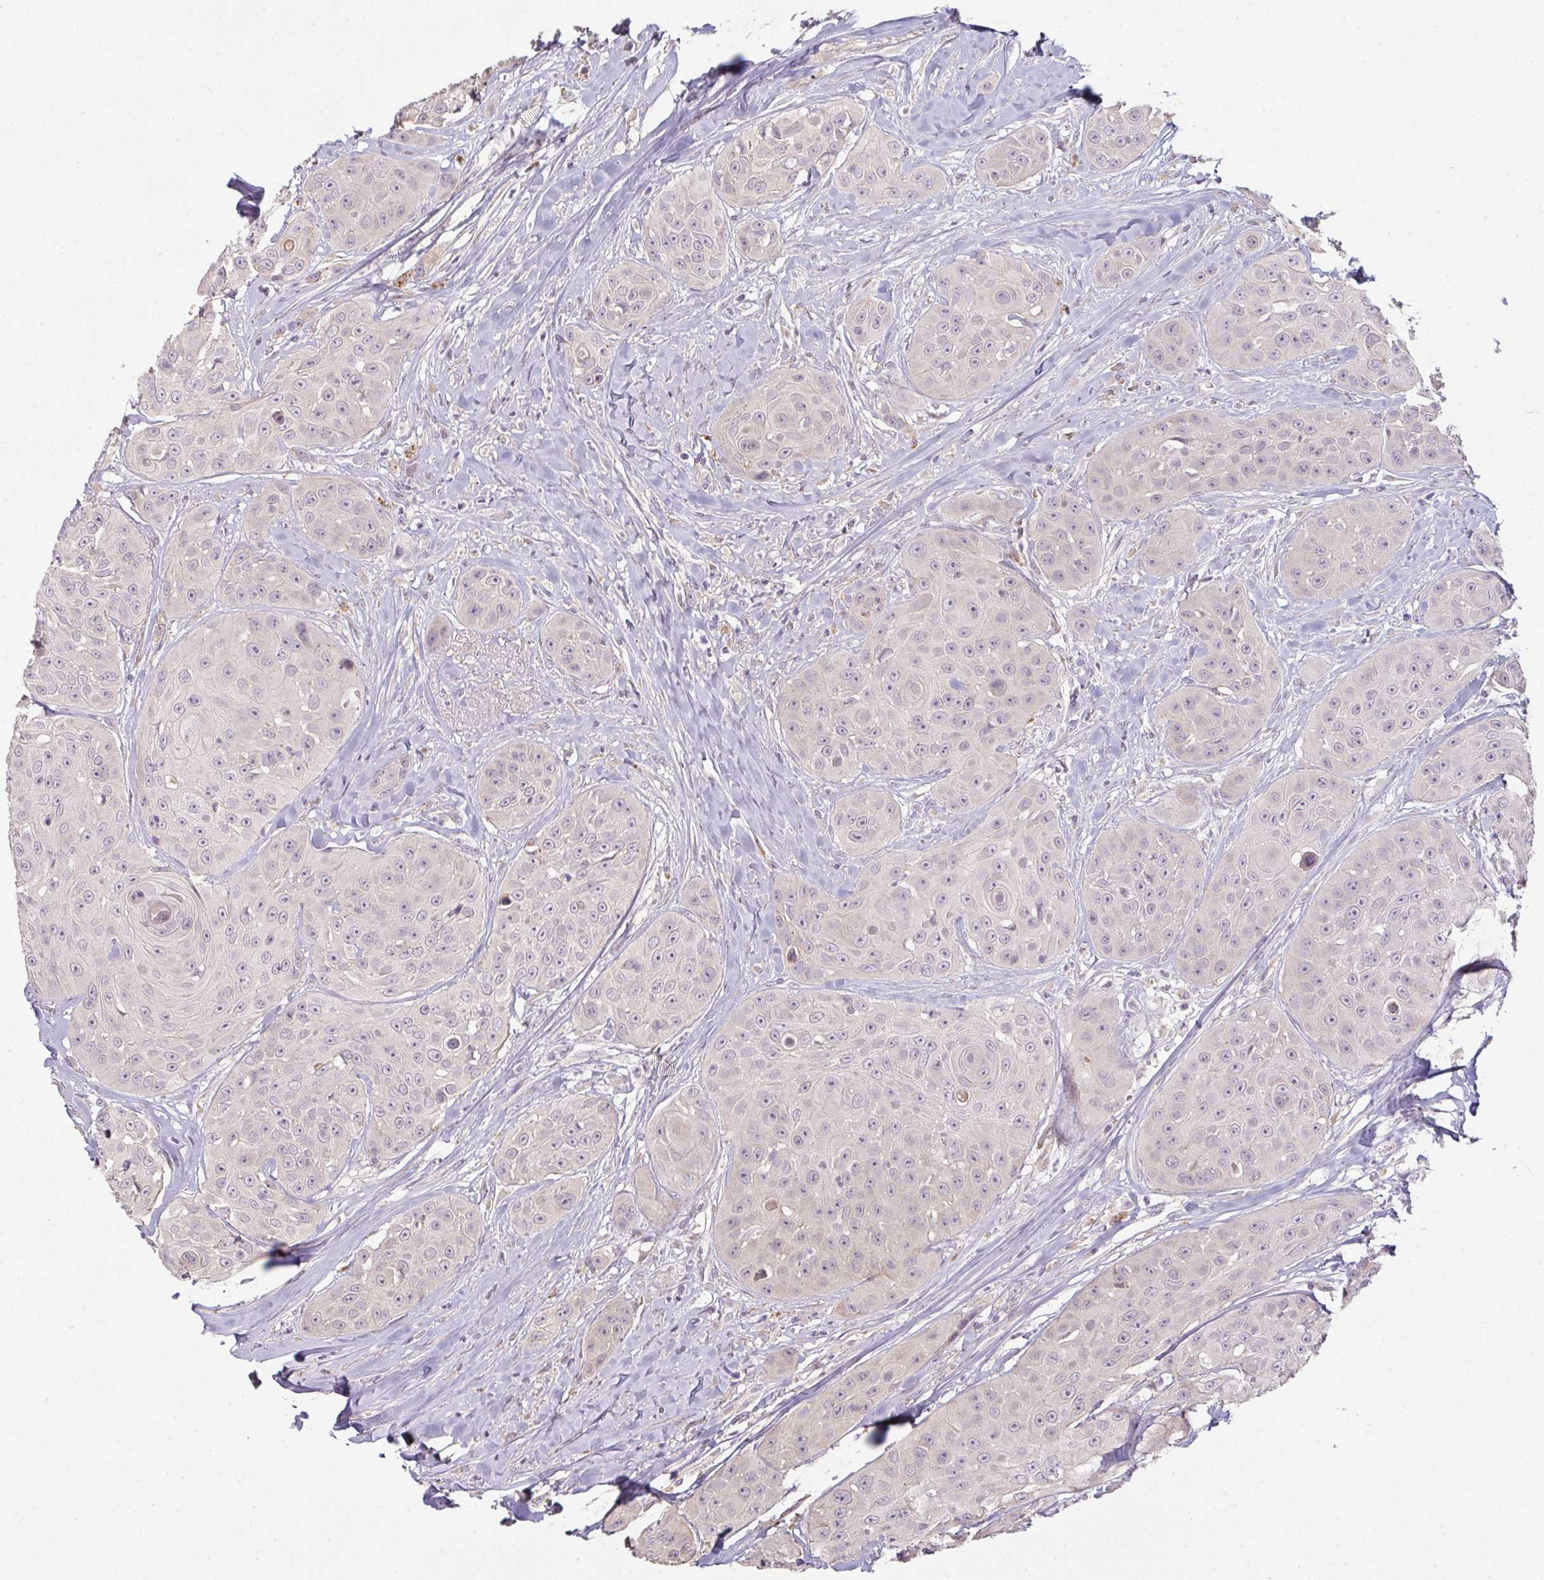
{"staining": {"intensity": "negative", "quantity": "none", "location": "none"}, "tissue": "head and neck cancer", "cell_type": "Tumor cells", "image_type": "cancer", "snomed": [{"axis": "morphology", "description": "Squamous cell carcinoma, NOS"}, {"axis": "topography", "description": "Head-Neck"}], "caption": "This is a photomicrograph of IHC staining of head and neck cancer, which shows no positivity in tumor cells.", "gene": "TMEM237", "patient": {"sex": "male", "age": 83}}